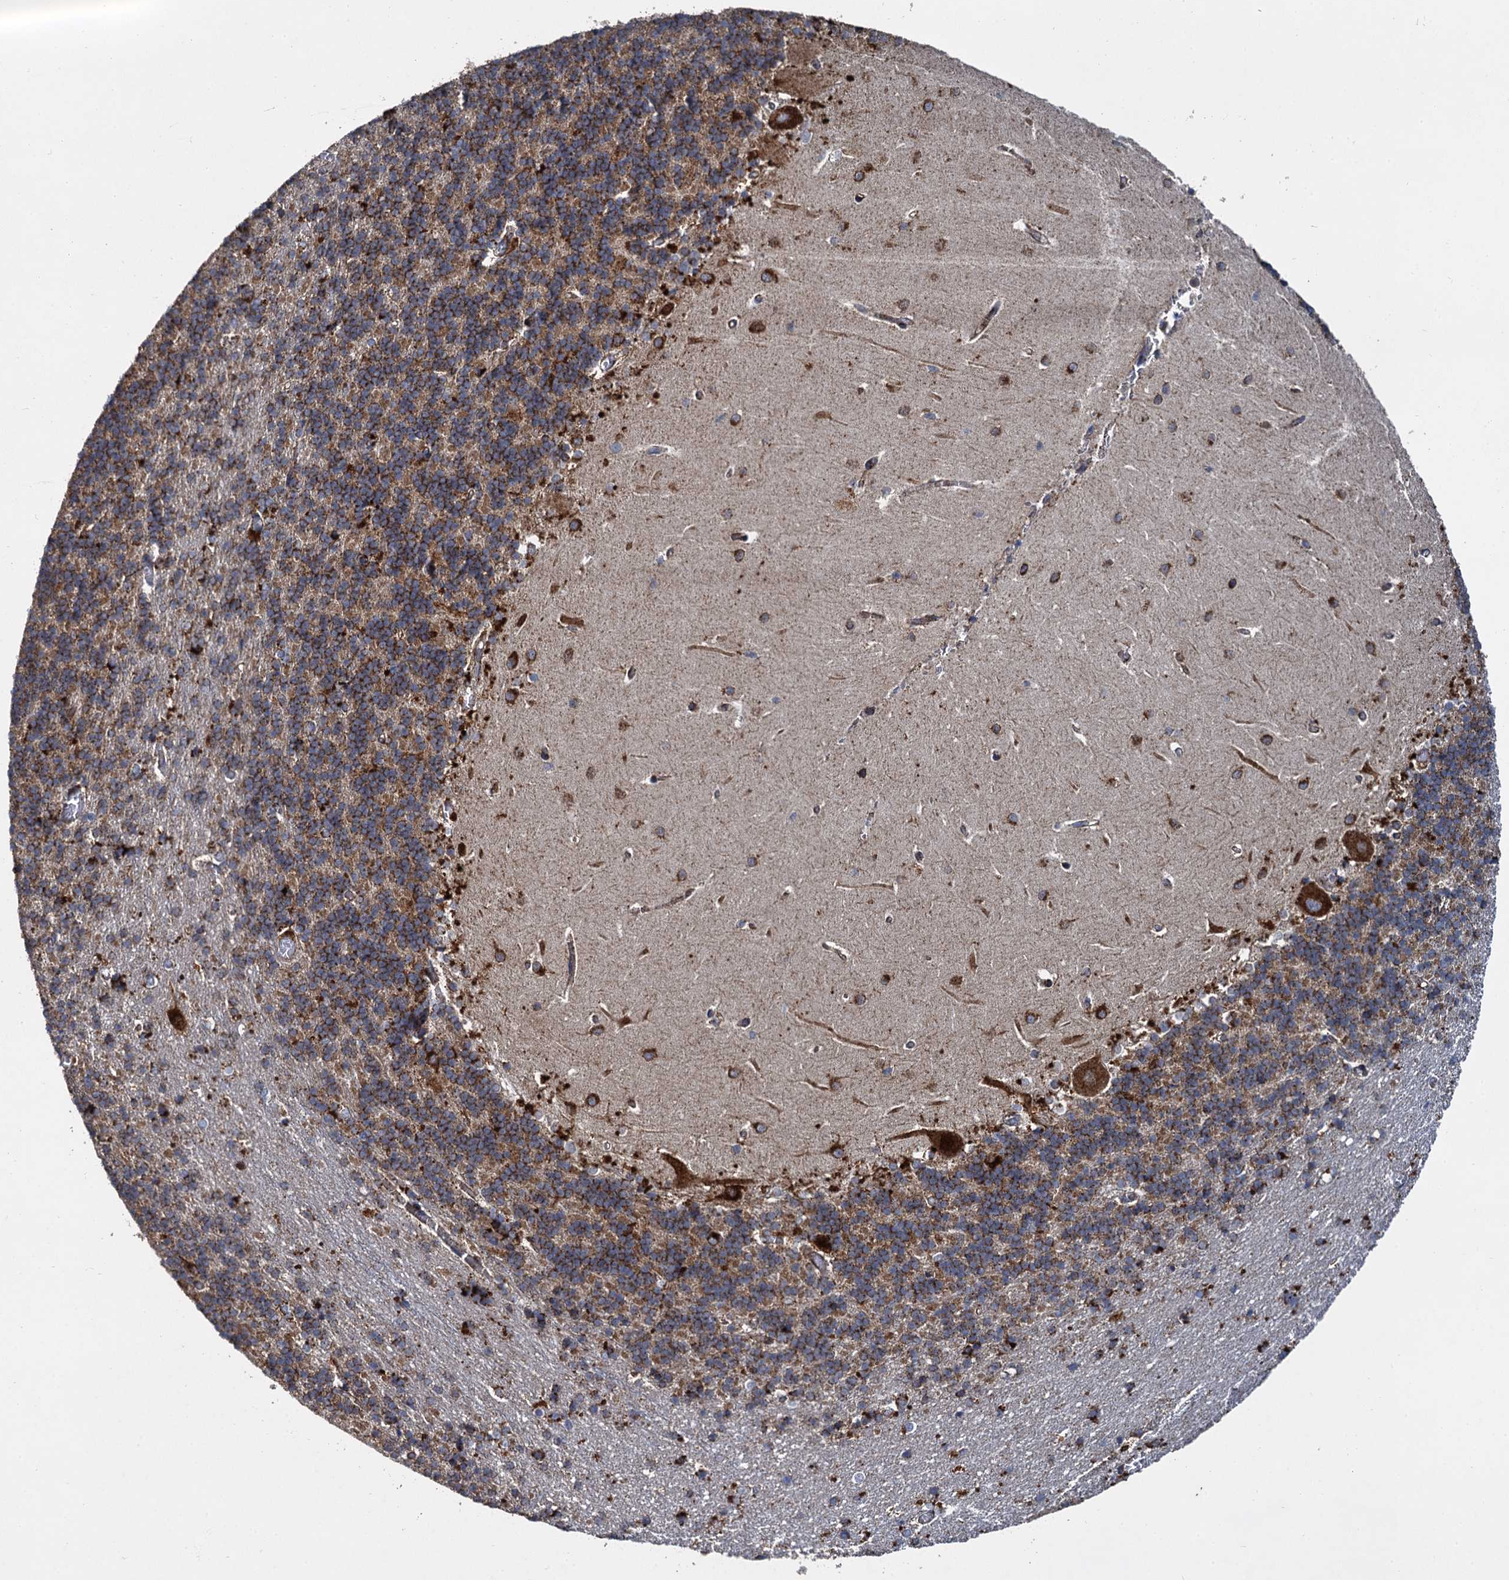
{"staining": {"intensity": "strong", "quantity": "25%-75%", "location": "cytoplasmic/membranous"}, "tissue": "cerebellum", "cell_type": "Cells in granular layer", "image_type": "normal", "snomed": [{"axis": "morphology", "description": "Normal tissue, NOS"}, {"axis": "topography", "description": "Cerebellum"}], "caption": "Immunohistochemistry (IHC) (DAB (3,3'-diaminobenzidine)) staining of unremarkable cerebellum reveals strong cytoplasmic/membranous protein staining in approximately 25%-75% of cells in granular layer.", "gene": "GBA1", "patient": {"sex": "male", "age": 37}}